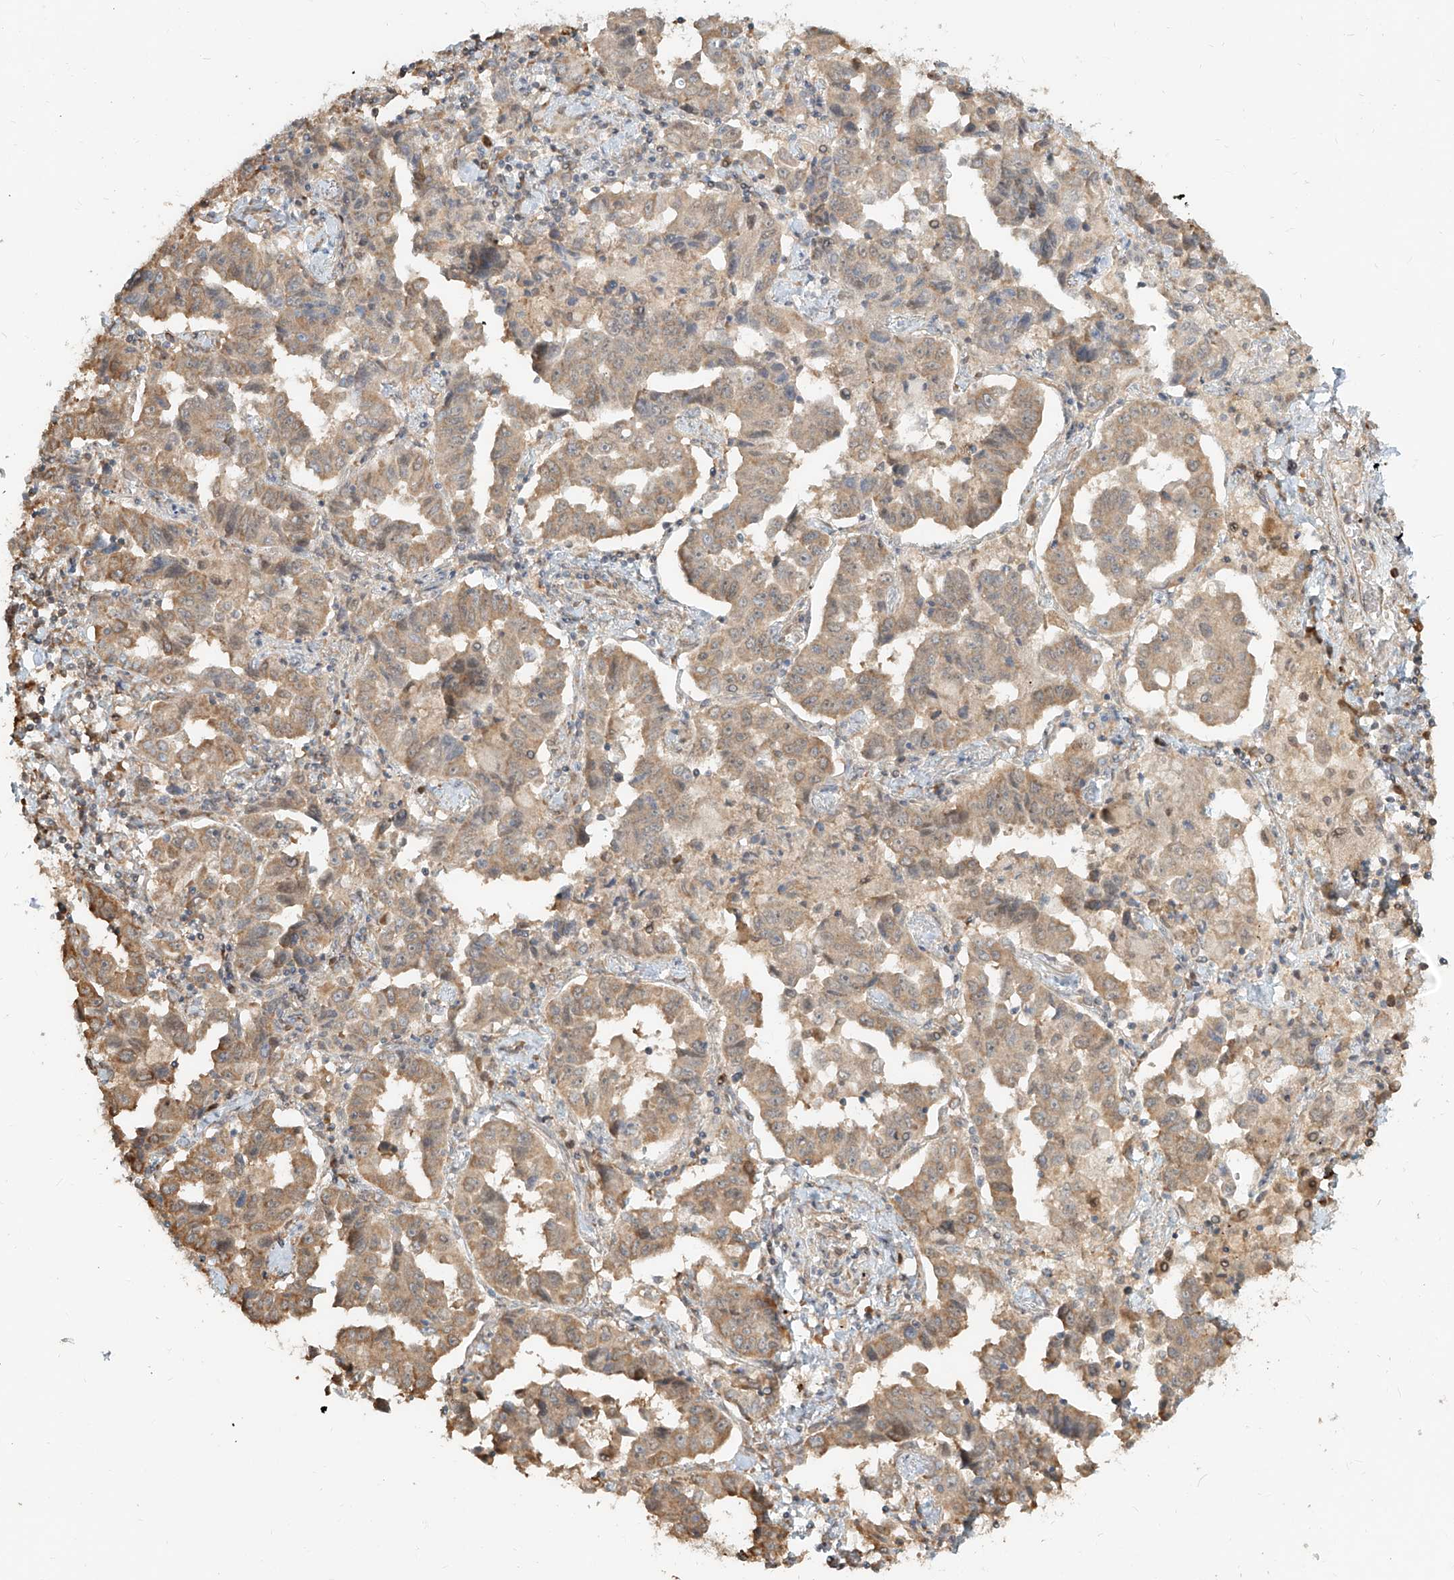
{"staining": {"intensity": "moderate", "quantity": ">75%", "location": "cytoplasmic/membranous"}, "tissue": "lung cancer", "cell_type": "Tumor cells", "image_type": "cancer", "snomed": [{"axis": "morphology", "description": "Adenocarcinoma, NOS"}, {"axis": "topography", "description": "Lung"}], "caption": "There is medium levels of moderate cytoplasmic/membranous expression in tumor cells of lung adenocarcinoma, as demonstrated by immunohistochemical staining (brown color).", "gene": "UBE2K", "patient": {"sex": "female", "age": 51}}